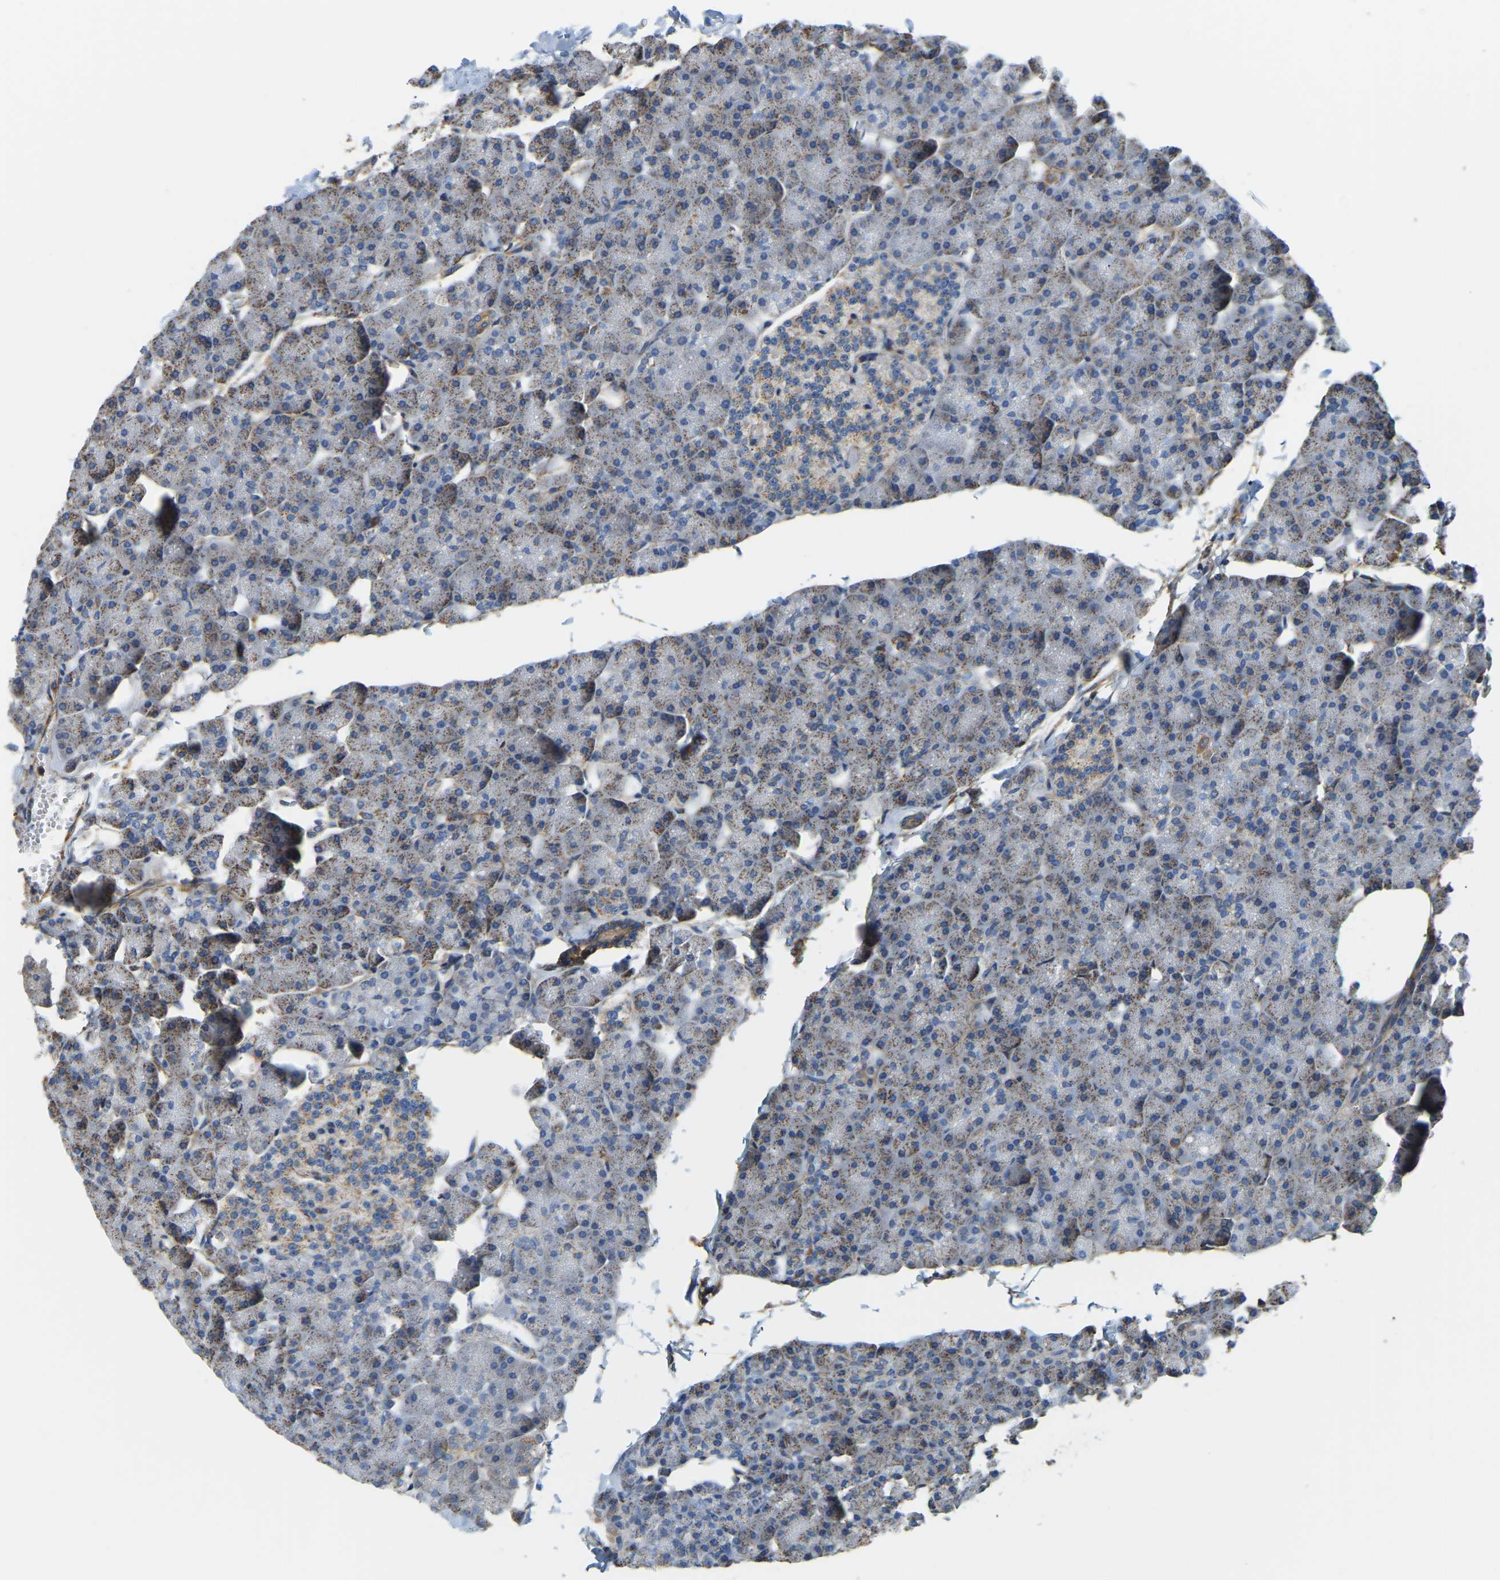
{"staining": {"intensity": "moderate", "quantity": "25%-75%", "location": "cytoplasmic/membranous"}, "tissue": "pancreas", "cell_type": "Exocrine glandular cells", "image_type": "normal", "snomed": [{"axis": "morphology", "description": "Normal tissue, NOS"}, {"axis": "topography", "description": "Pancreas"}], "caption": "A photomicrograph showing moderate cytoplasmic/membranous staining in about 25%-75% of exocrine glandular cells in unremarkable pancreas, as visualized by brown immunohistochemical staining.", "gene": "AHNAK", "patient": {"sex": "male", "age": 35}}